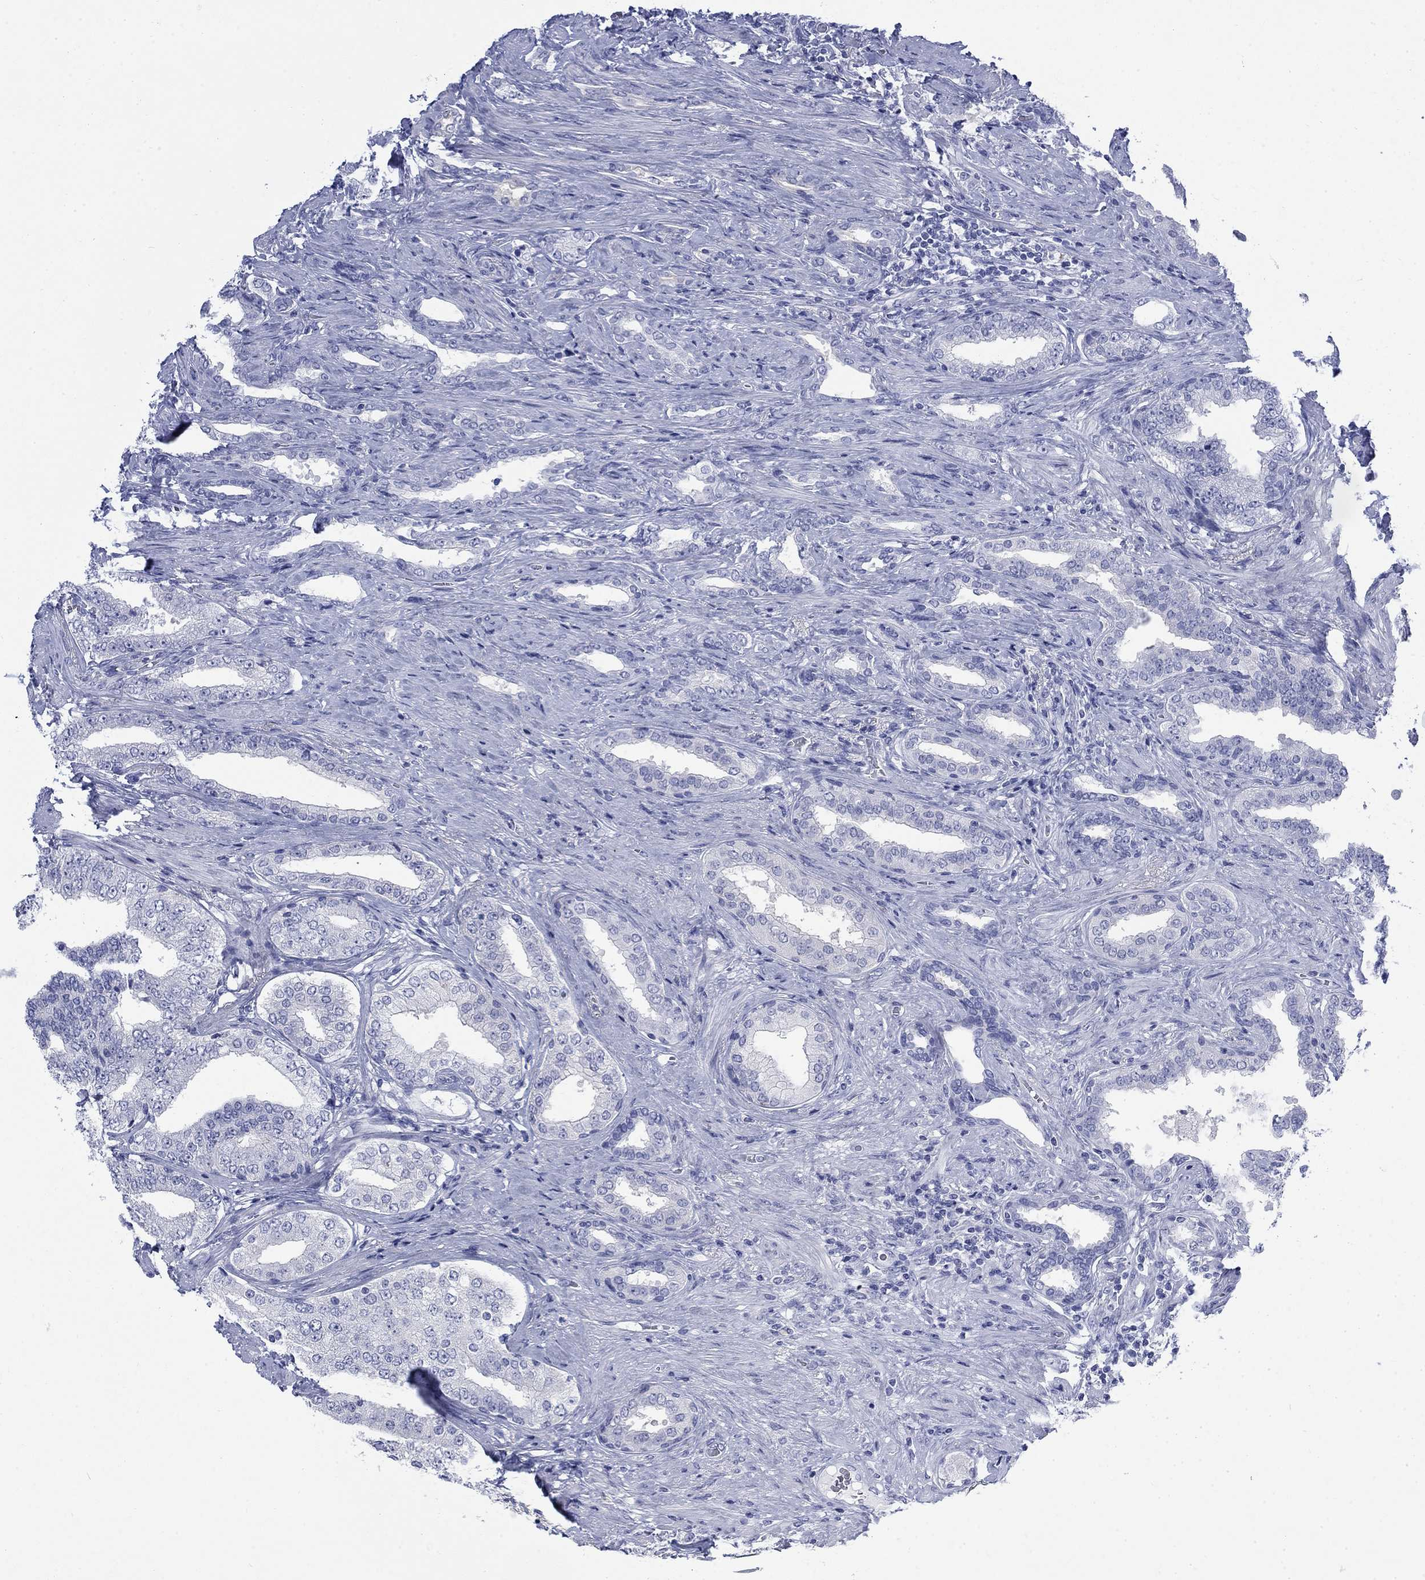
{"staining": {"intensity": "negative", "quantity": "none", "location": "none"}, "tissue": "prostate cancer", "cell_type": "Tumor cells", "image_type": "cancer", "snomed": [{"axis": "morphology", "description": "Adenocarcinoma, Low grade"}, {"axis": "topography", "description": "Prostate and seminal vesicle, NOS"}], "caption": "This is a image of immunohistochemistry (IHC) staining of prostate cancer (low-grade adenocarcinoma), which shows no positivity in tumor cells. (DAB immunohistochemistry (IHC) visualized using brightfield microscopy, high magnification).", "gene": "IGF2BP3", "patient": {"sex": "male", "age": 61}}